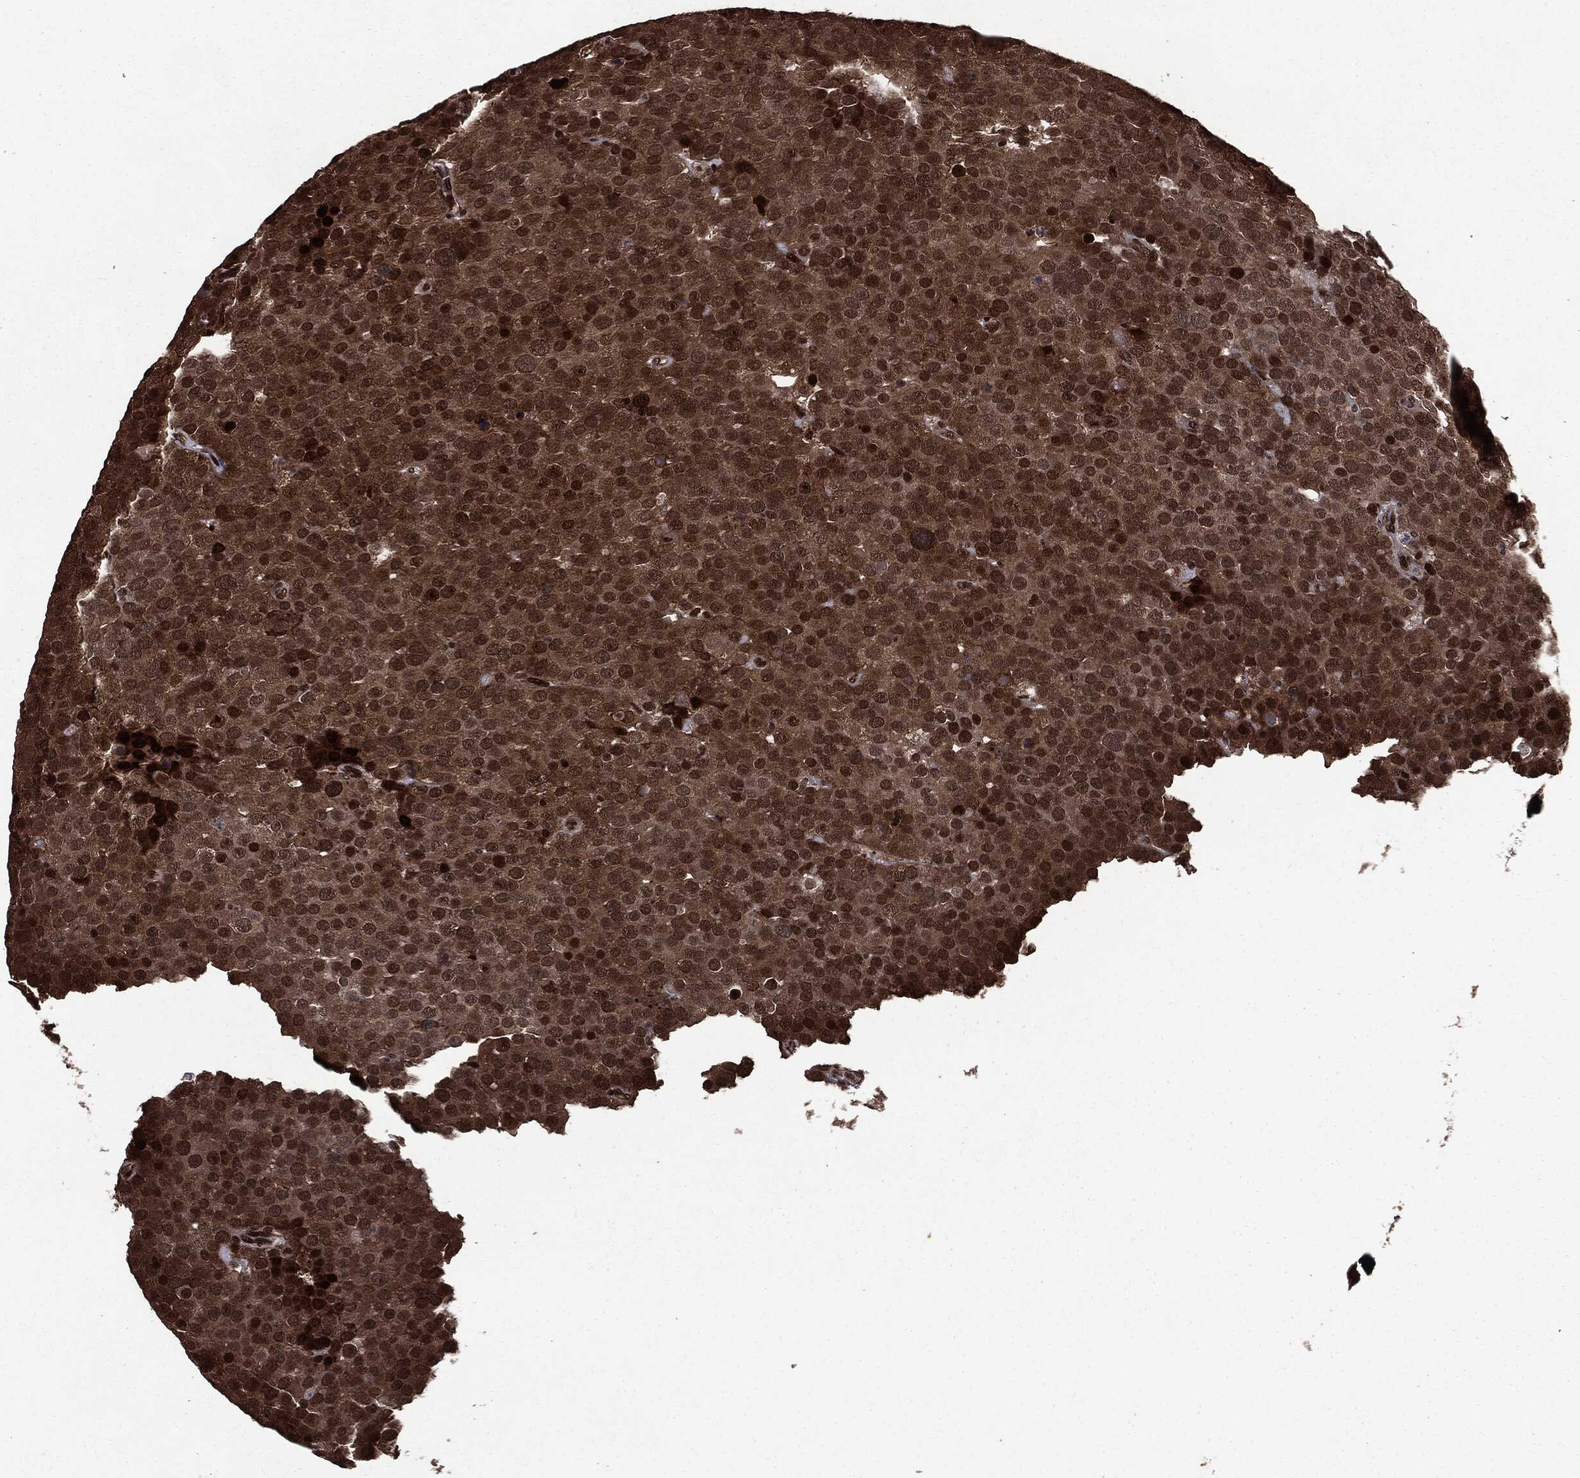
{"staining": {"intensity": "strong", "quantity": ">75%", "location": "cytoplasmic/membranous,nuclear"}, "tissue": "testis cancer", "cell_type": "Tumor cells", "image_type": "cancer", "snomed": [{"axis": "morphology", "description": "Seminoma, NOS"}, {"axis": "topography", "description": "Testis"}], "caption": "Immunohistochemistry photomicrograph of human testis seminoma stained for a protein (brown), which demonstrates high levels of strong cytoplasmic/membranous and nuclear positivity in about >75% of tumor cells.", "gene": "DVL2", "patient": {"sex": "male", "age": 71}}